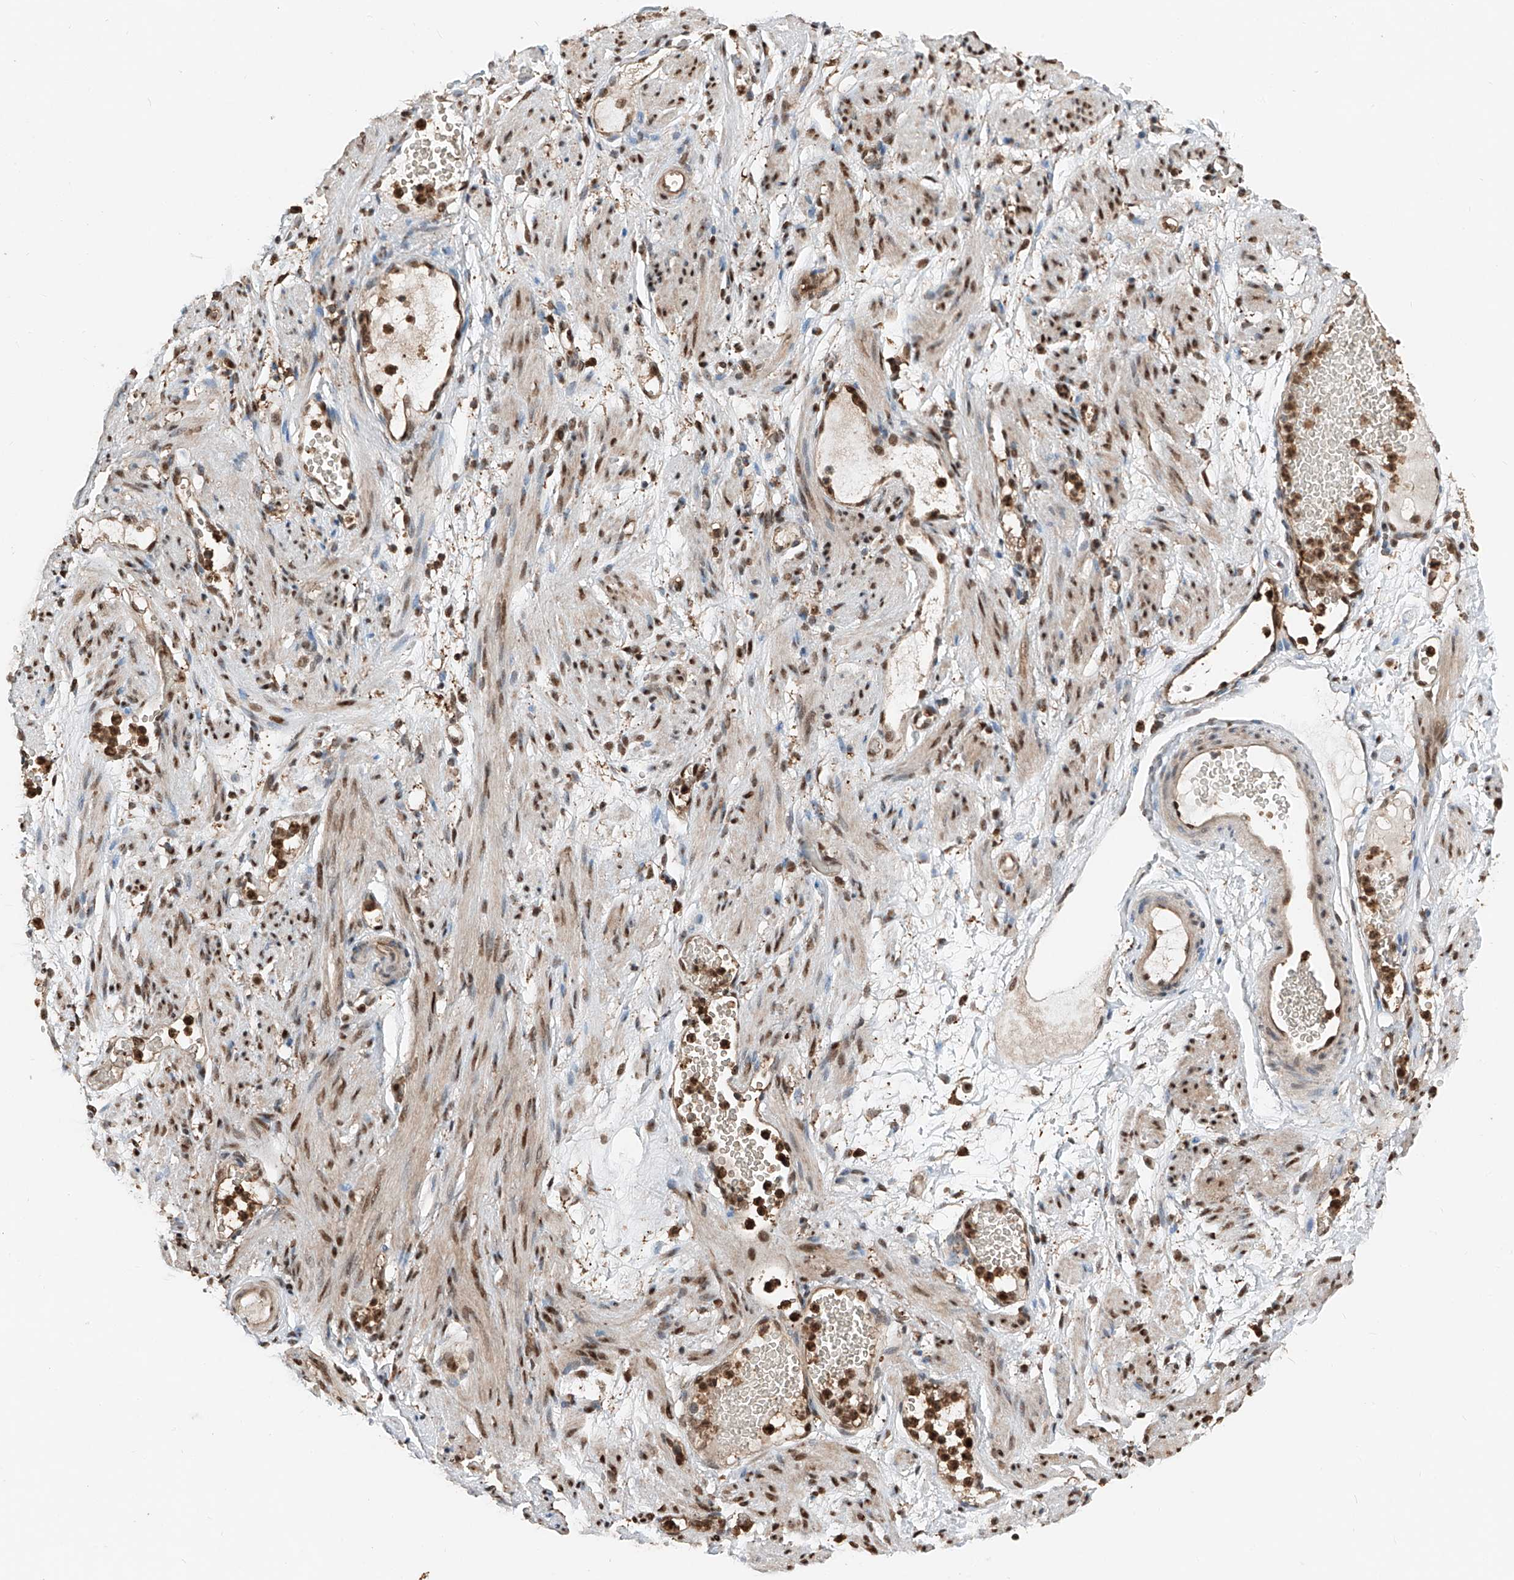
{"staining": {"intensity": "moderate", "quantity": ">75%", "location": "cytoplasmic/membranous,nuclear"}, "tissue": "adipose tissue", "cell_type": "Adipocytes", "image_type": "normal", "snomed": [{"axis": "morphology", "description": "Normal tissue, NOS"}, {"axis": "topography", "description": "Smooth muscle"}, {"axis": "topography", "description": "Peripheral nerve tissue"}], "caption": "Immunohistochemical staining of normal human adipose tissue demonstrates moderate cytoplasmic/membranous,nuclear protein staining in approximately >75% of adipocytes.", "gene": "RMND1", "patient": {"sex": "female", "age": 39}}